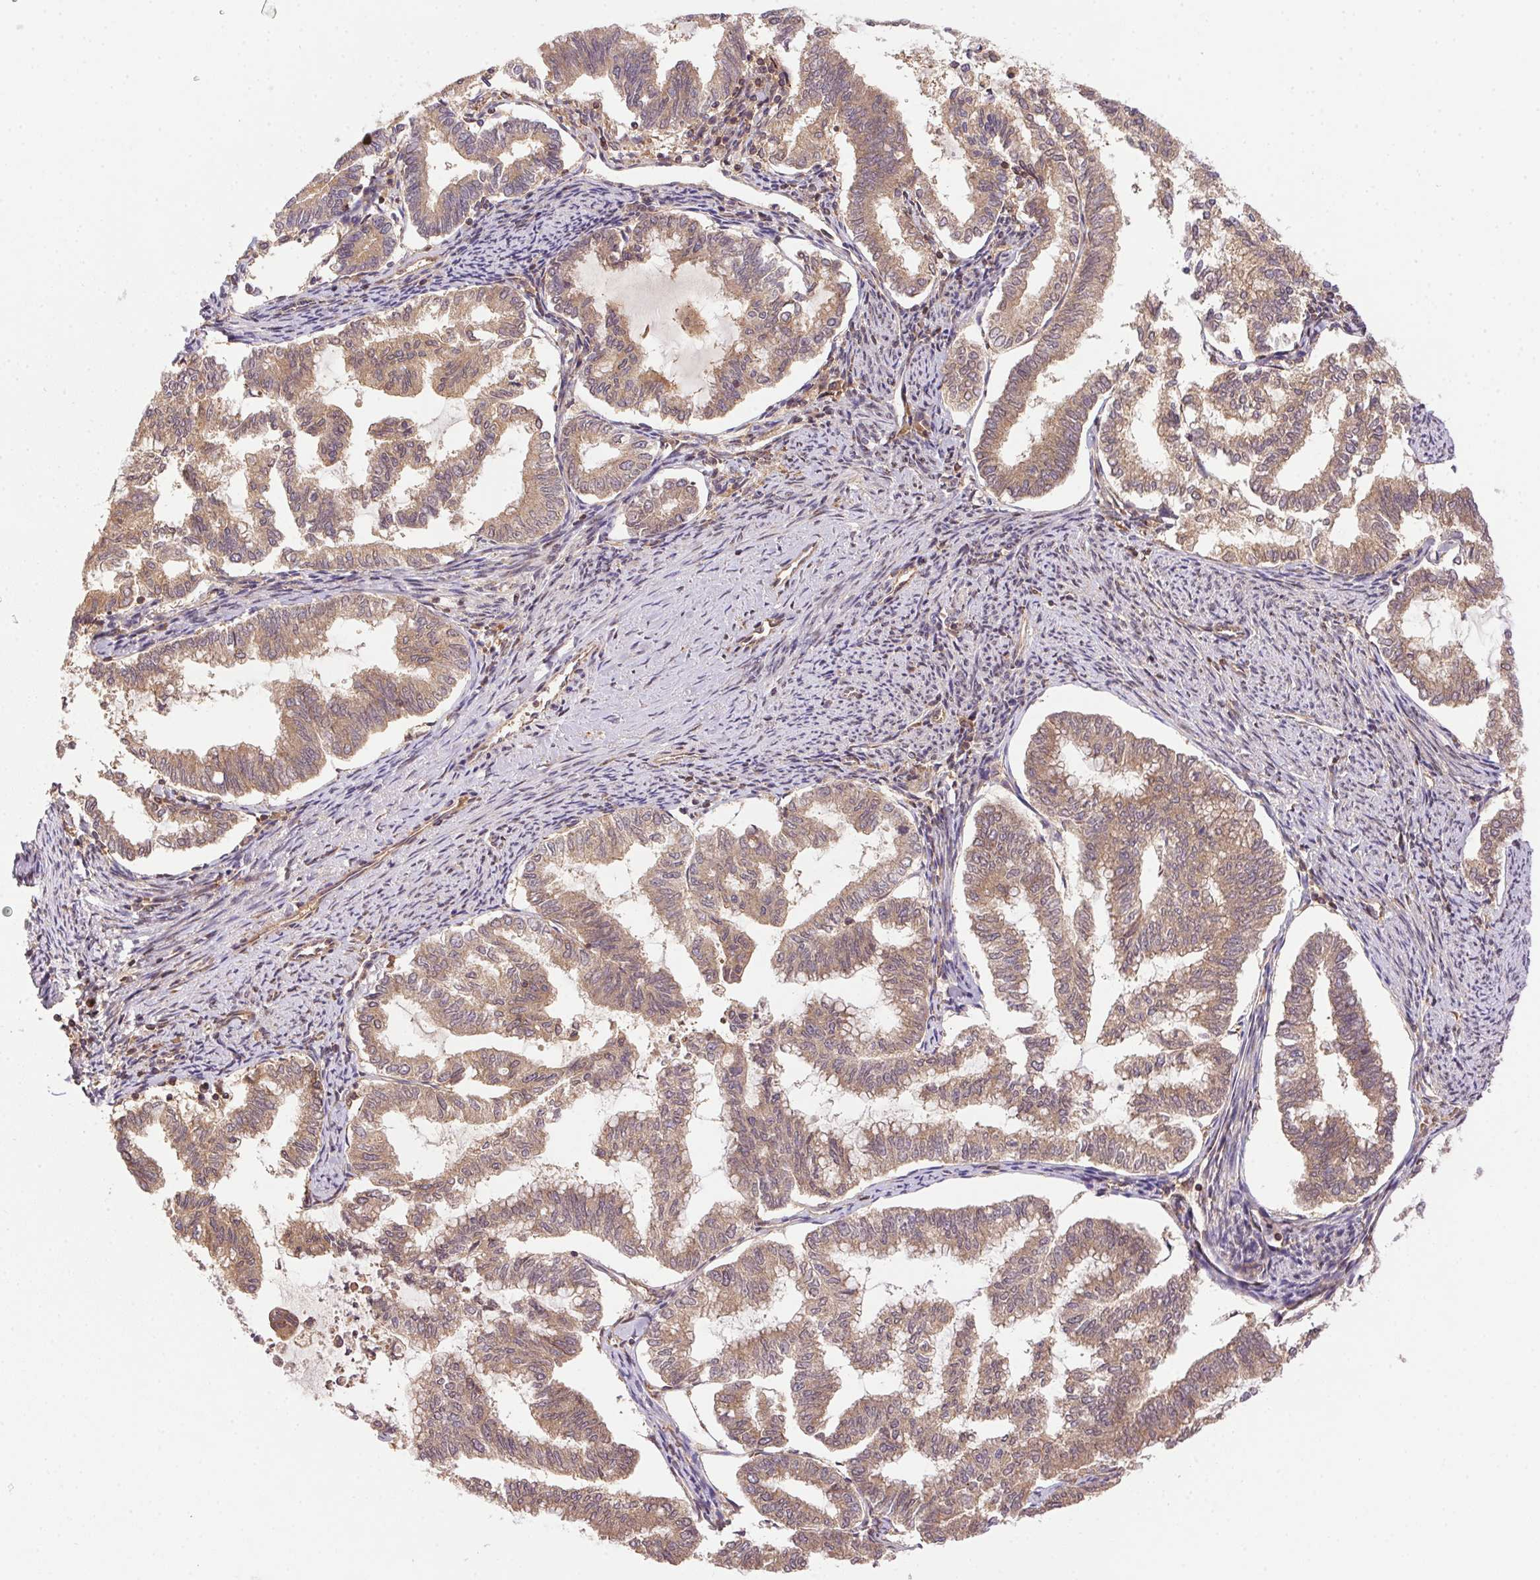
{"staining": {"intensity": "weak", "quantity": ">75%", "location": "cytoplasmic/membranous"}, "tissue": "prostate cancer", "cell_type": "Tumor cells", "image_type": "cancer", "snomed": [{"axis": "morphology", "description": "Adenocarcinoma, High grade"}, {"axis": "topography", "description": "Prostate"}], "caption": "This image exhibits prostate adenocarcinoma (high-grade) stained with immunohistochemistry to label a protein in brown. The cytoplasmic/membranous of tumor cells show weak positivity for the protein. Nuclei are counter-stained blue.", "gene": "MEX3D", "patient": {"sex": "male", "age": 58}}